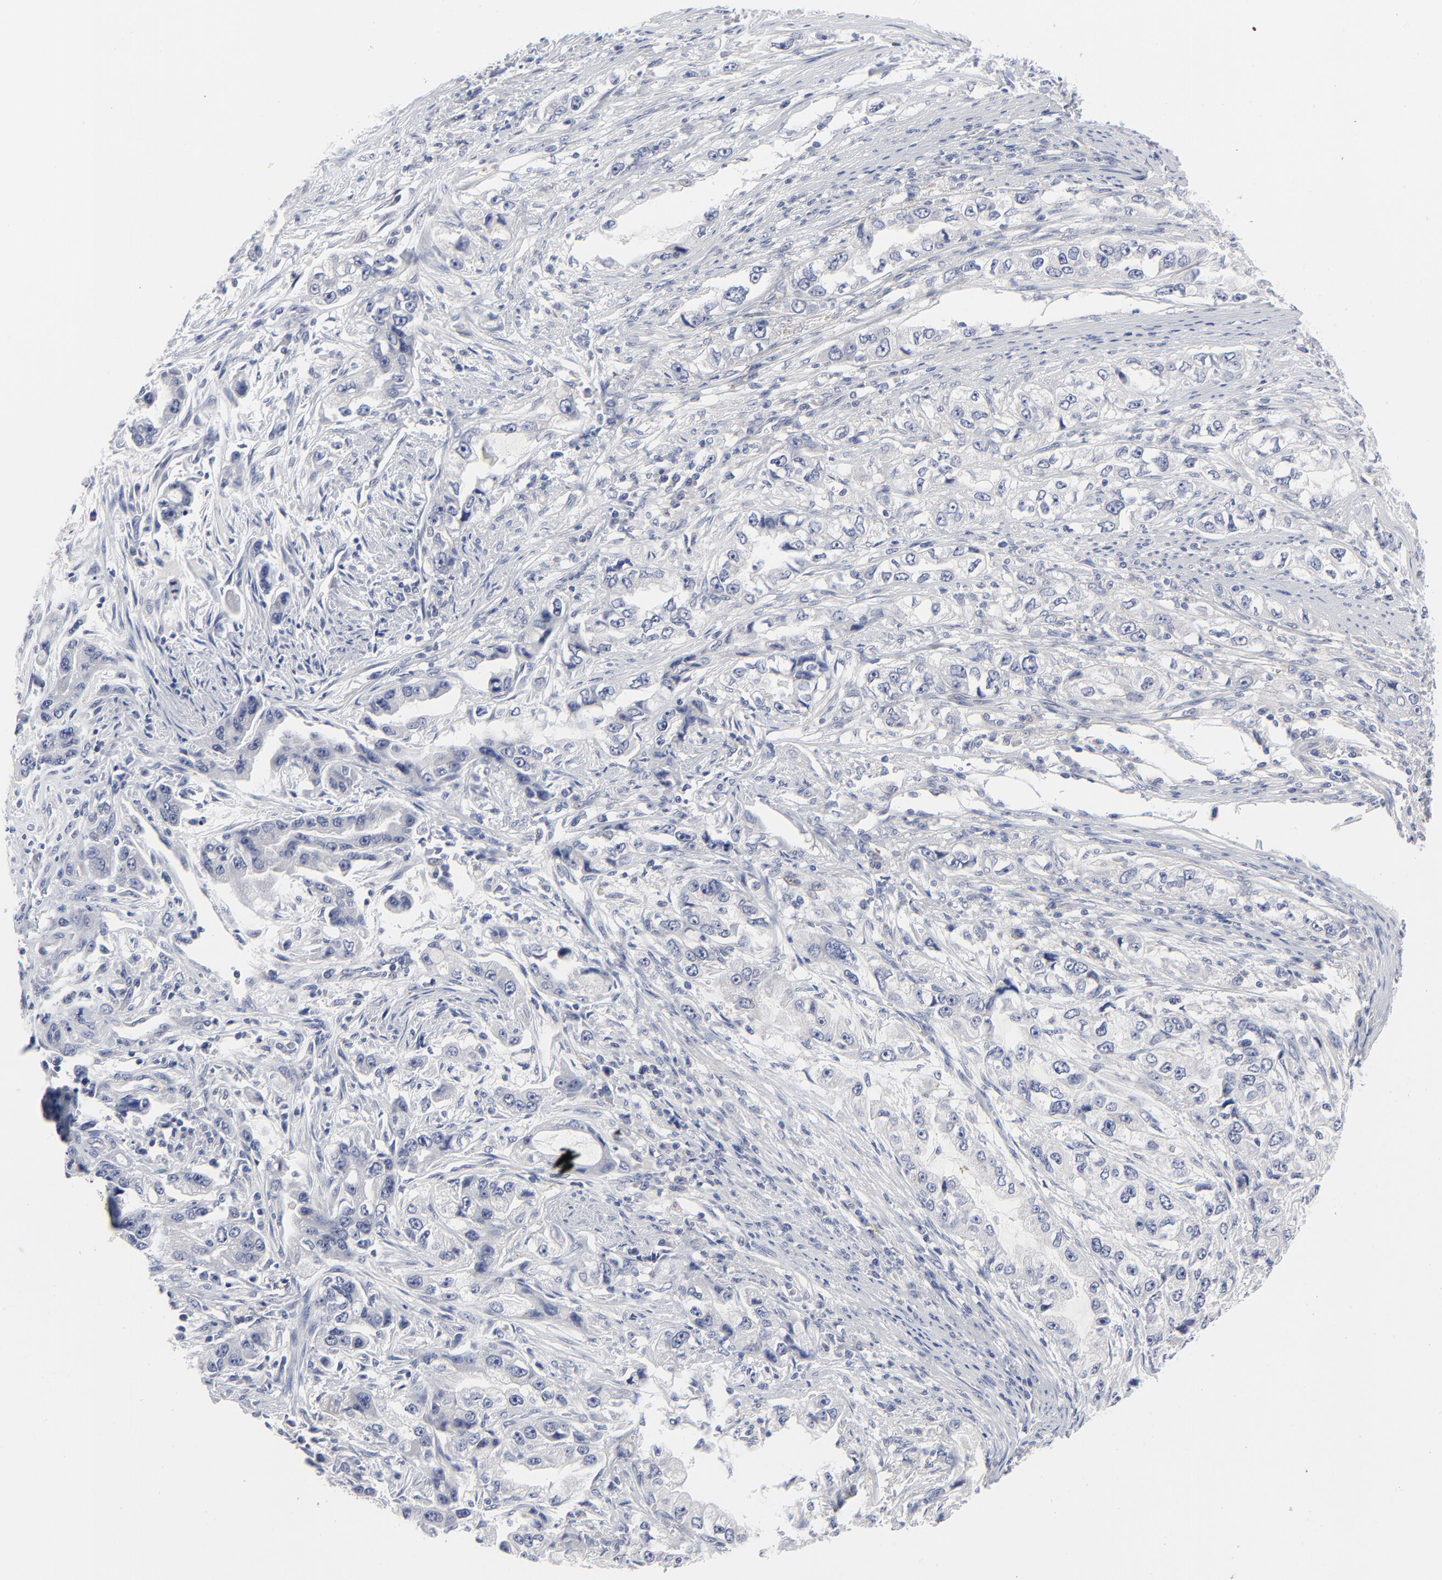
{"staining": {"intensity": "negative", "quantity": "none", "location": "none"}, "tissue": "stomach cancer", "cell_type": "Tumor cells", "image_type": "cancer", "snomed": [{"axis": "morphology", "description": "Adenocarcinoma, NOS"}, {"axis": "topography", "description": "Stomach, lower"}], "caption": "A photomicrograph of stomach adenocarcinoma stained for a protein exhibits no brown staining in tumor cells.", "gene": "CLEC4G", "patient": {"sex": "female", "age": 93}}